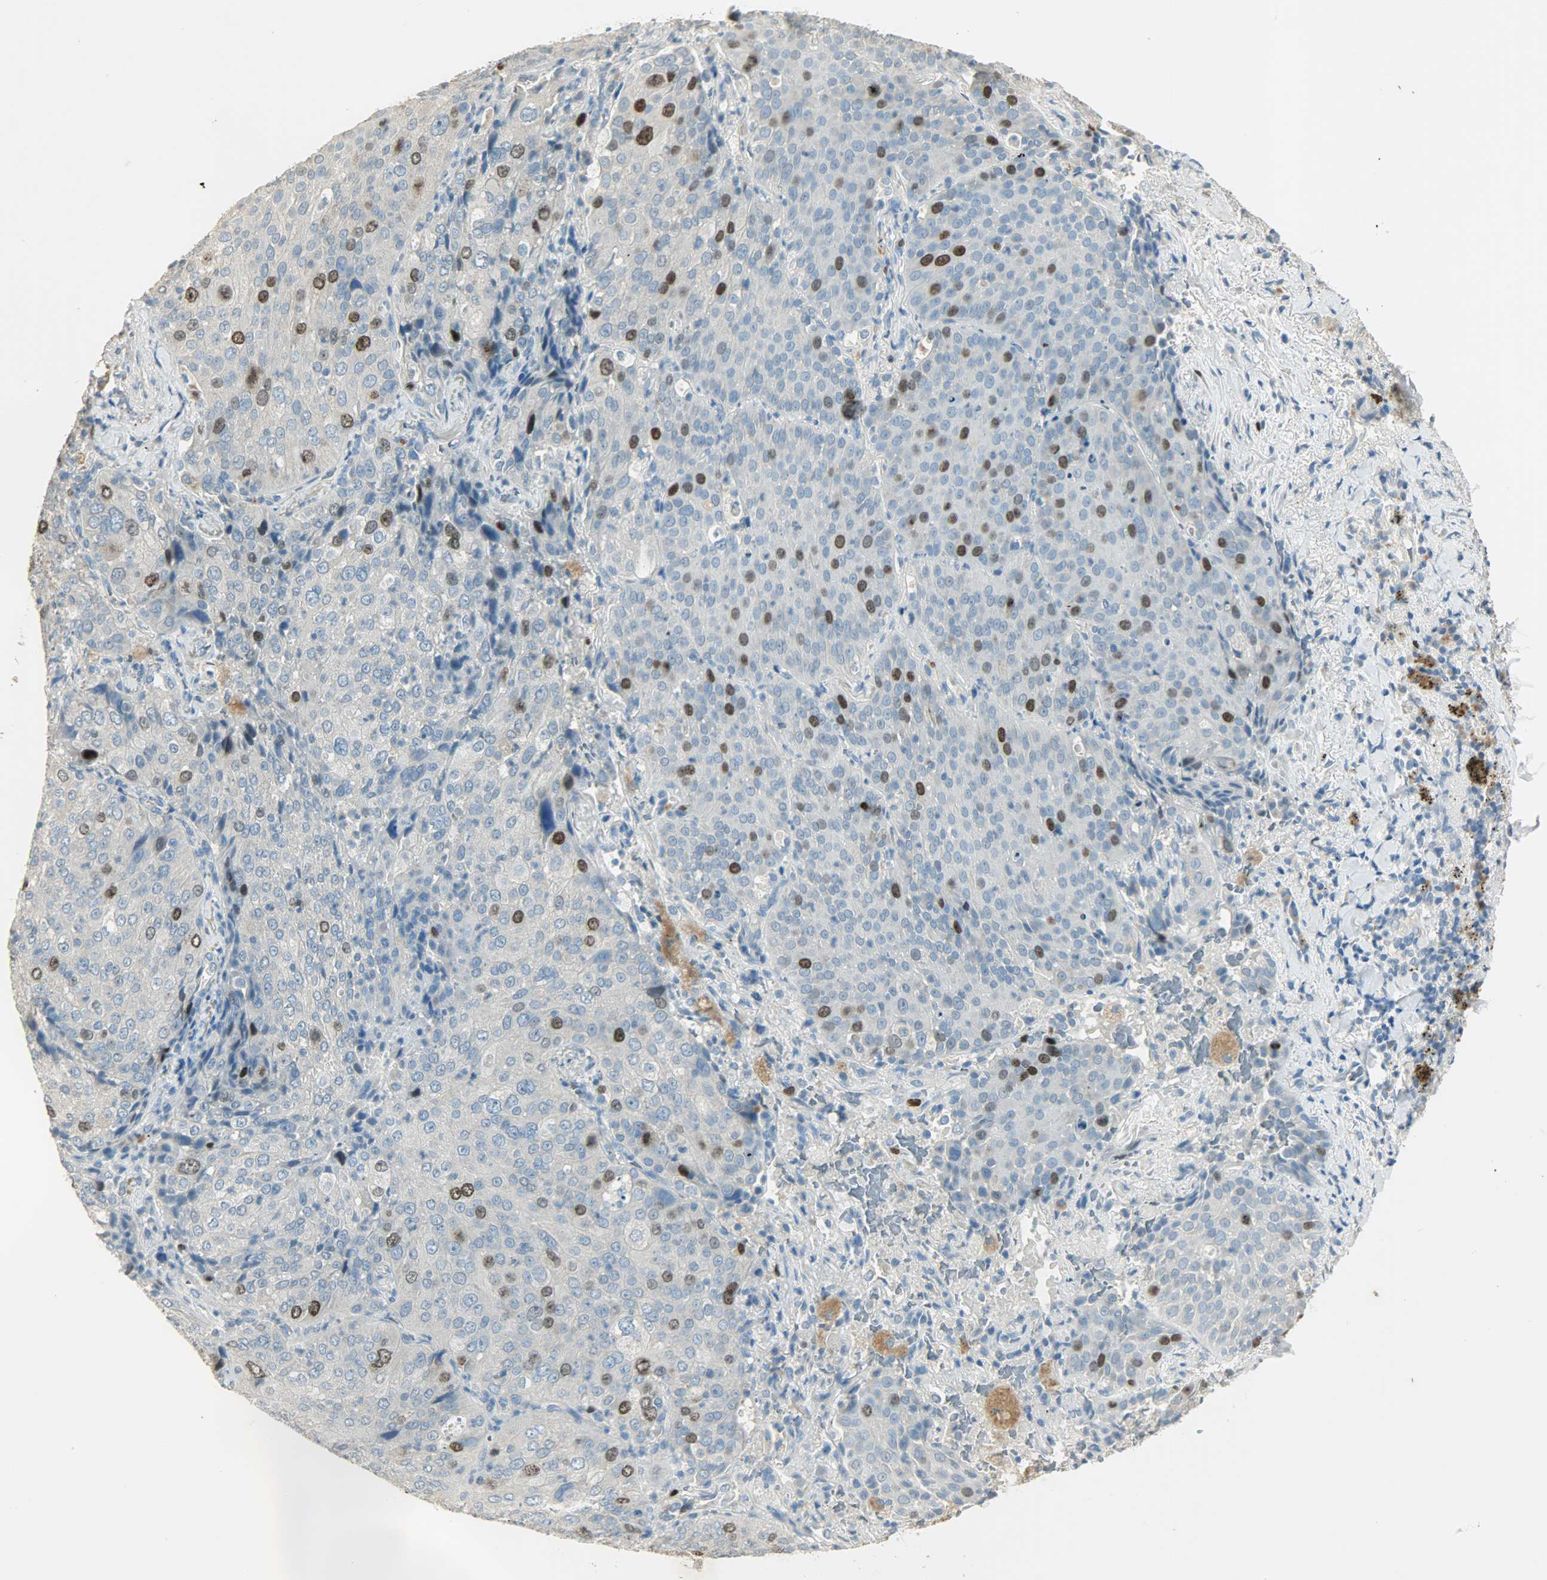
{"staining": {"intensity": "strong", "quantity": "<25%", "location": "cytoplasmic/membranous,nuclear"}, "tissue": "lung cancer", "cell_type": "Tumor cells", "image_type": "cancer", "snomed": [{"axis": "morphology", "description": "Squamous cell carcinoma, NOS"}, {"axis": "topography", "description": "Lung"}], "caption": "High-magnification brightfield microscopy of squamous cell carcinoma (lung) stained with DAB (brown) and counterstained with hematoxylin (blue). tumor cells exhibit strong cytoplasmic/membranous and nuclear staining is present in approximately<25% of cells.", "gene": "TPX2", "patient": {"sex": "male", "age": 54}}